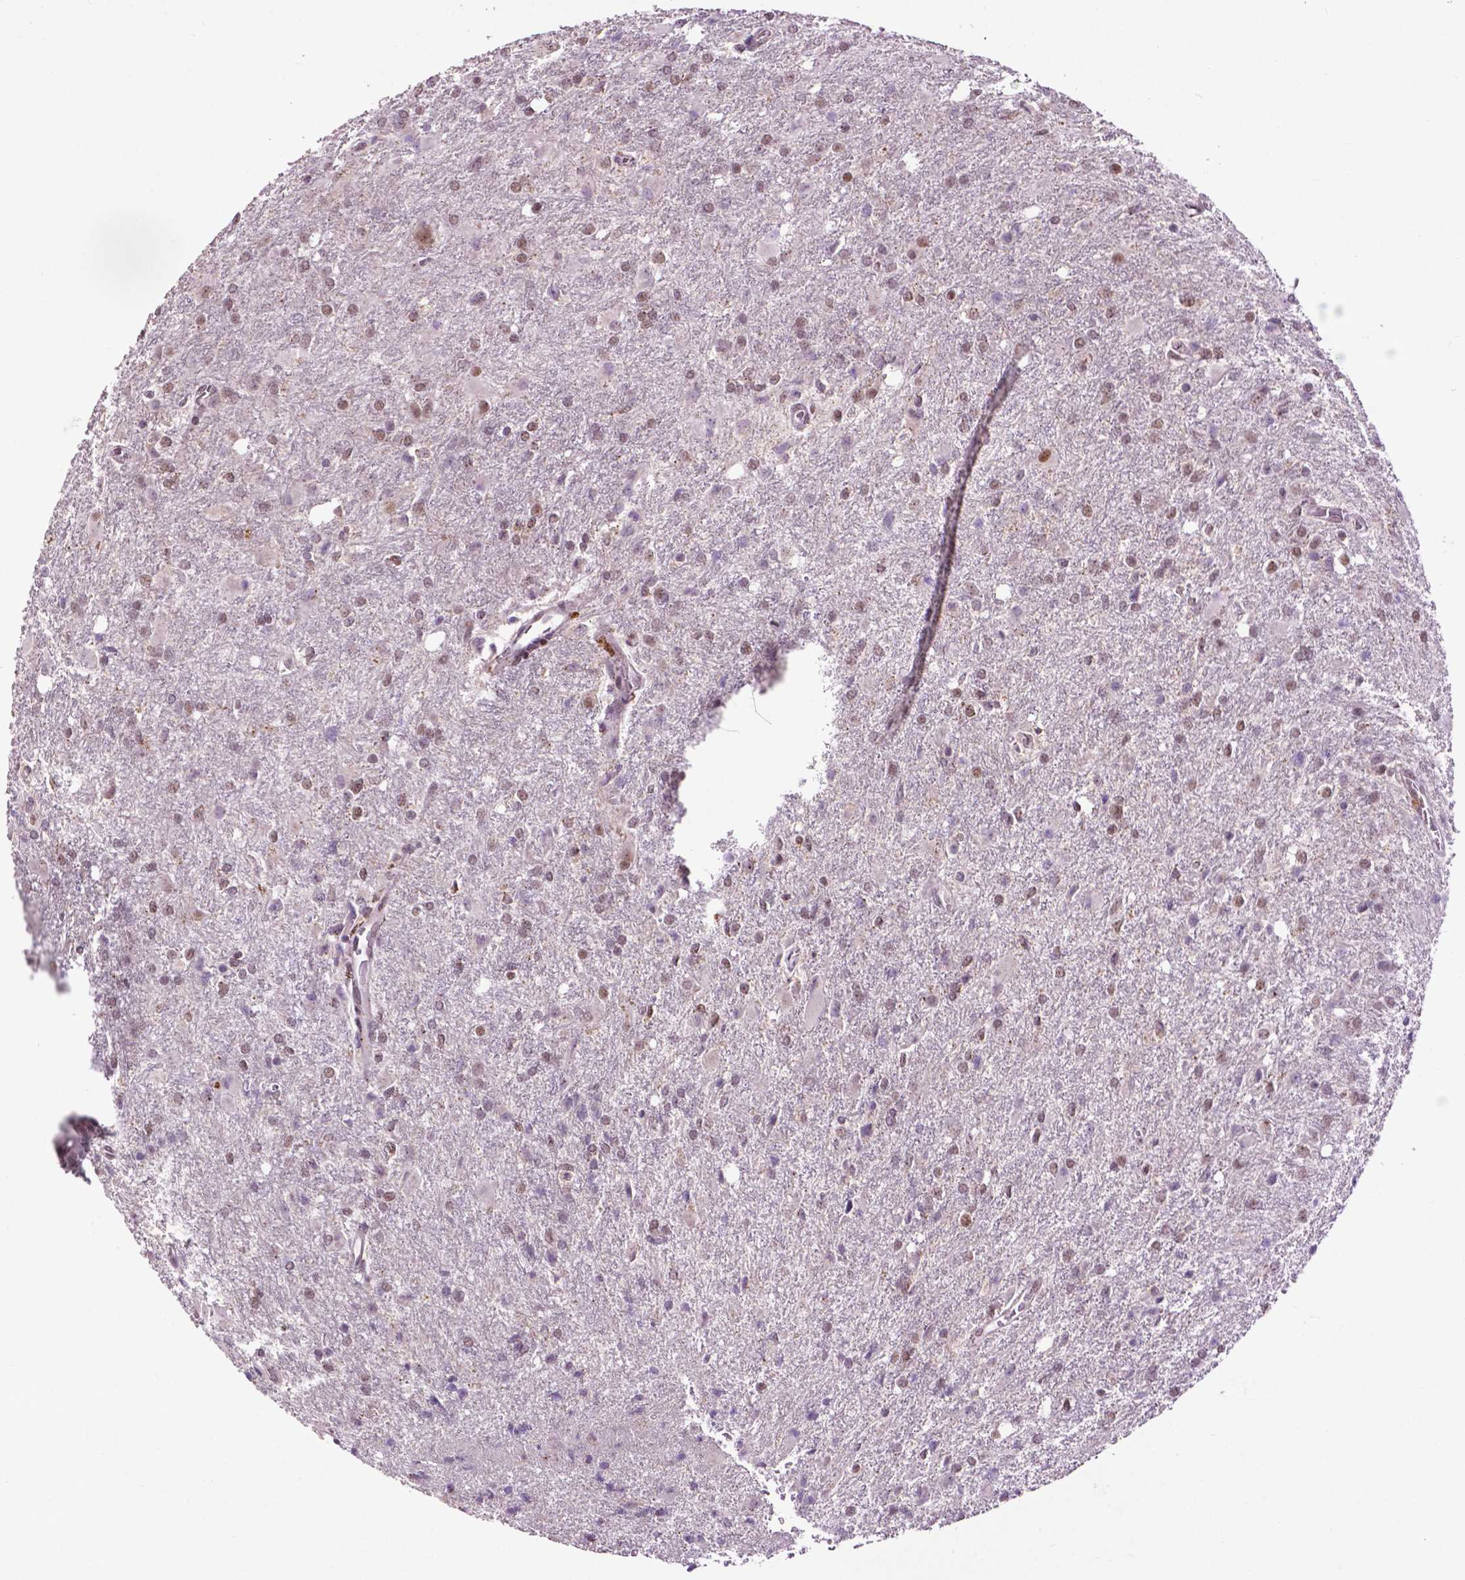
{"staining": {"intensity": "moderate", "quantity": "25%-75%", "location": "nuclear"}, "tissue": "glioma", "cell_type": "Tumor cells", "image_type": "cancer", "snomed": [{"axis": "morphology", "description": "Glioma, malignant, High grade"}, {"axis": "topography", "description": "Brain"}], "caption": "Moderate nuclear positivity for a protein is identified in about 25%-75% of tumor cells of malignant high-grade glioma using immunohistochemistry (IHC).", "gene": "EAF1", "patient": {"sex": "male", "age": 68}}